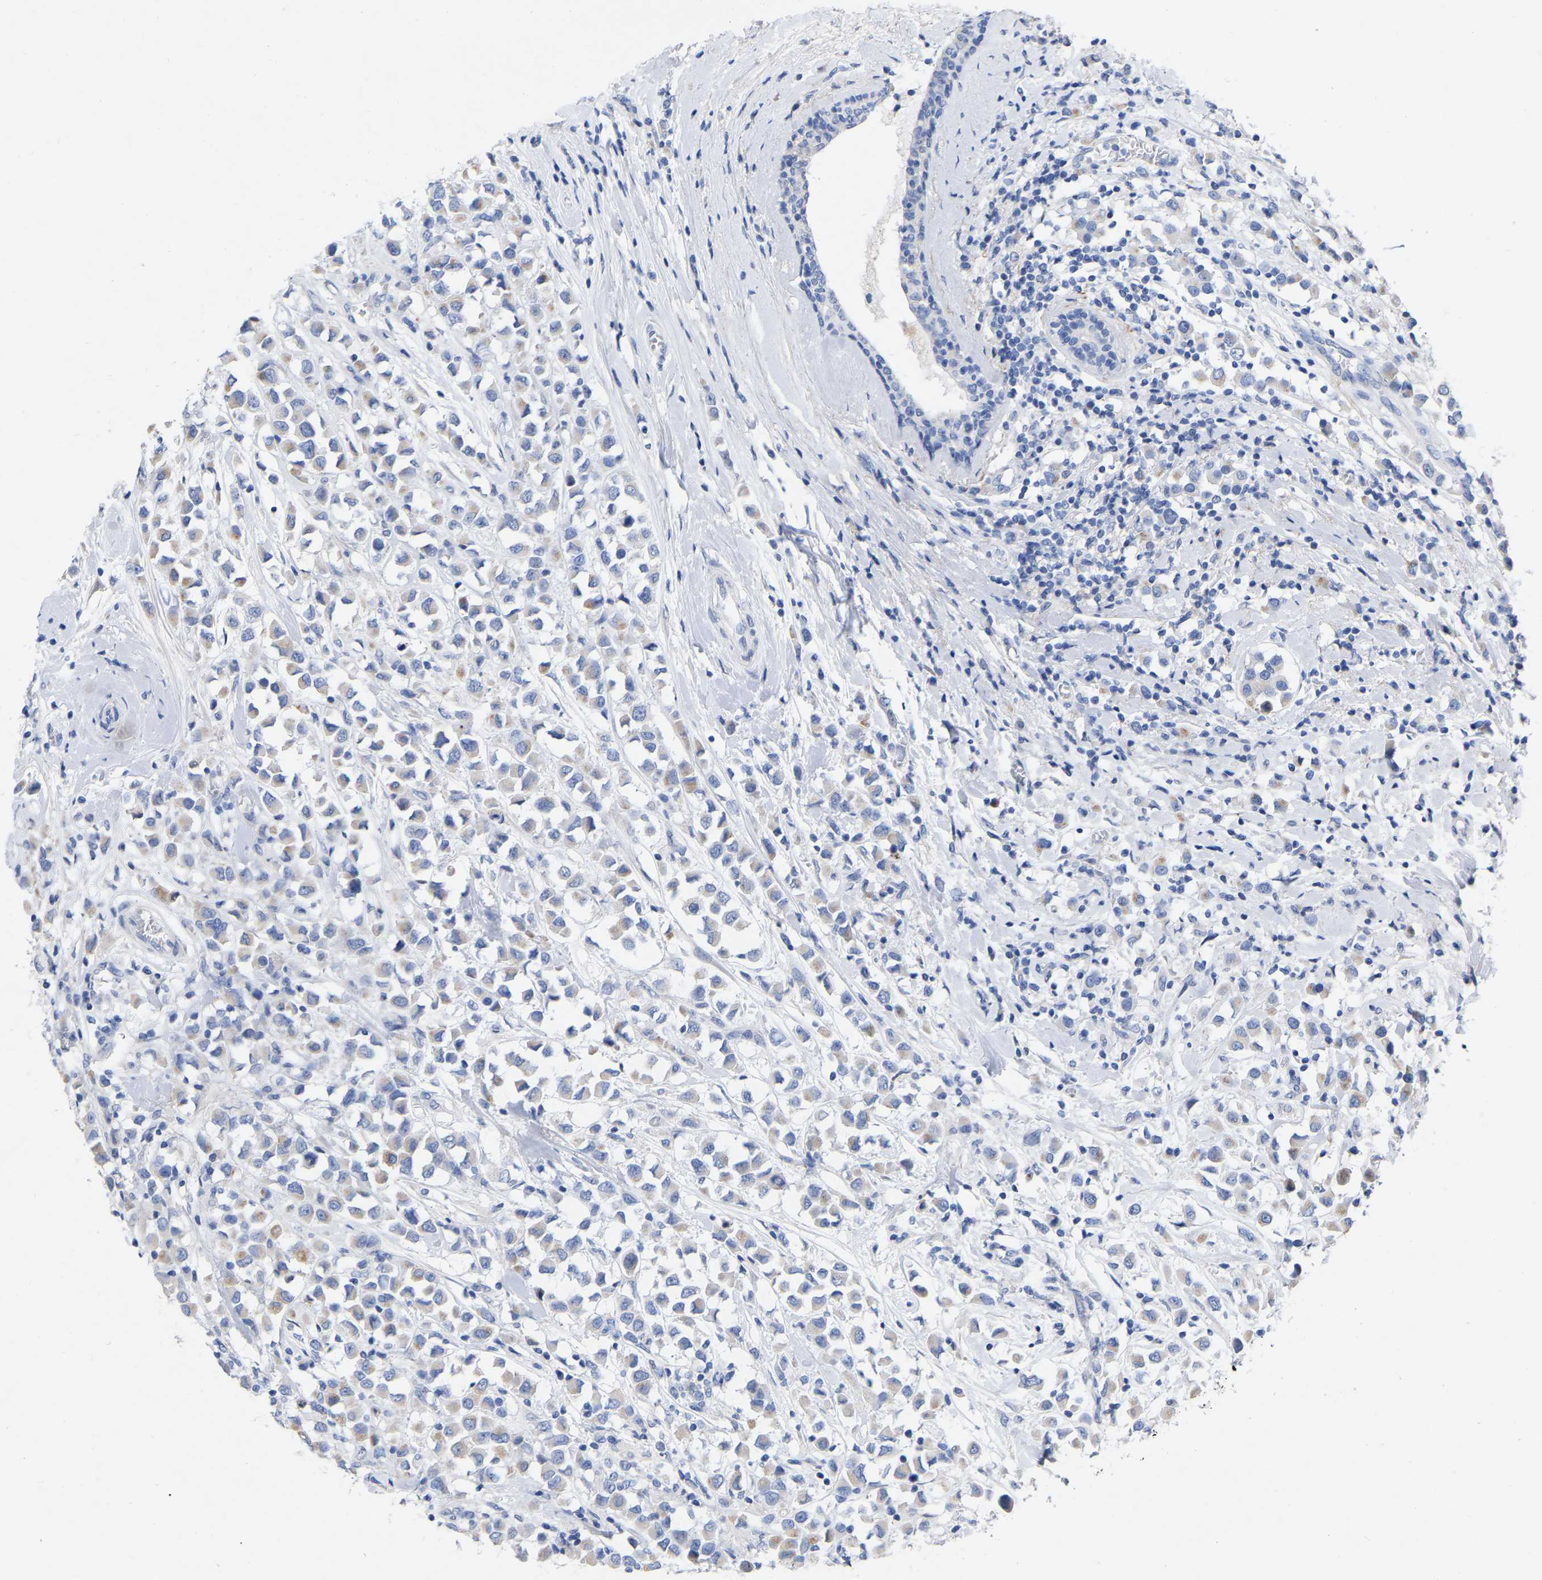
{"staining": {"intensity": "weak", "quantity": "25%-75%", "location": "cytoplasmic/membranous"}, "tissue": "breast cancer", "cell_type": "Tumor cells", "image_type": "cancer", "snomed": [{"axis": "morphology", "description": "Duct carcinoma"}, {"axis": "topography", "description": "Breast"}], "caption": "Human breast cancer stained for a protein (brown) shows weak cytoplasmic/membranous positive staining in approximately 25%-75% of tumor cells.", "gene": "STRIP2", "patient": {"sex": "female", "age": 61}}